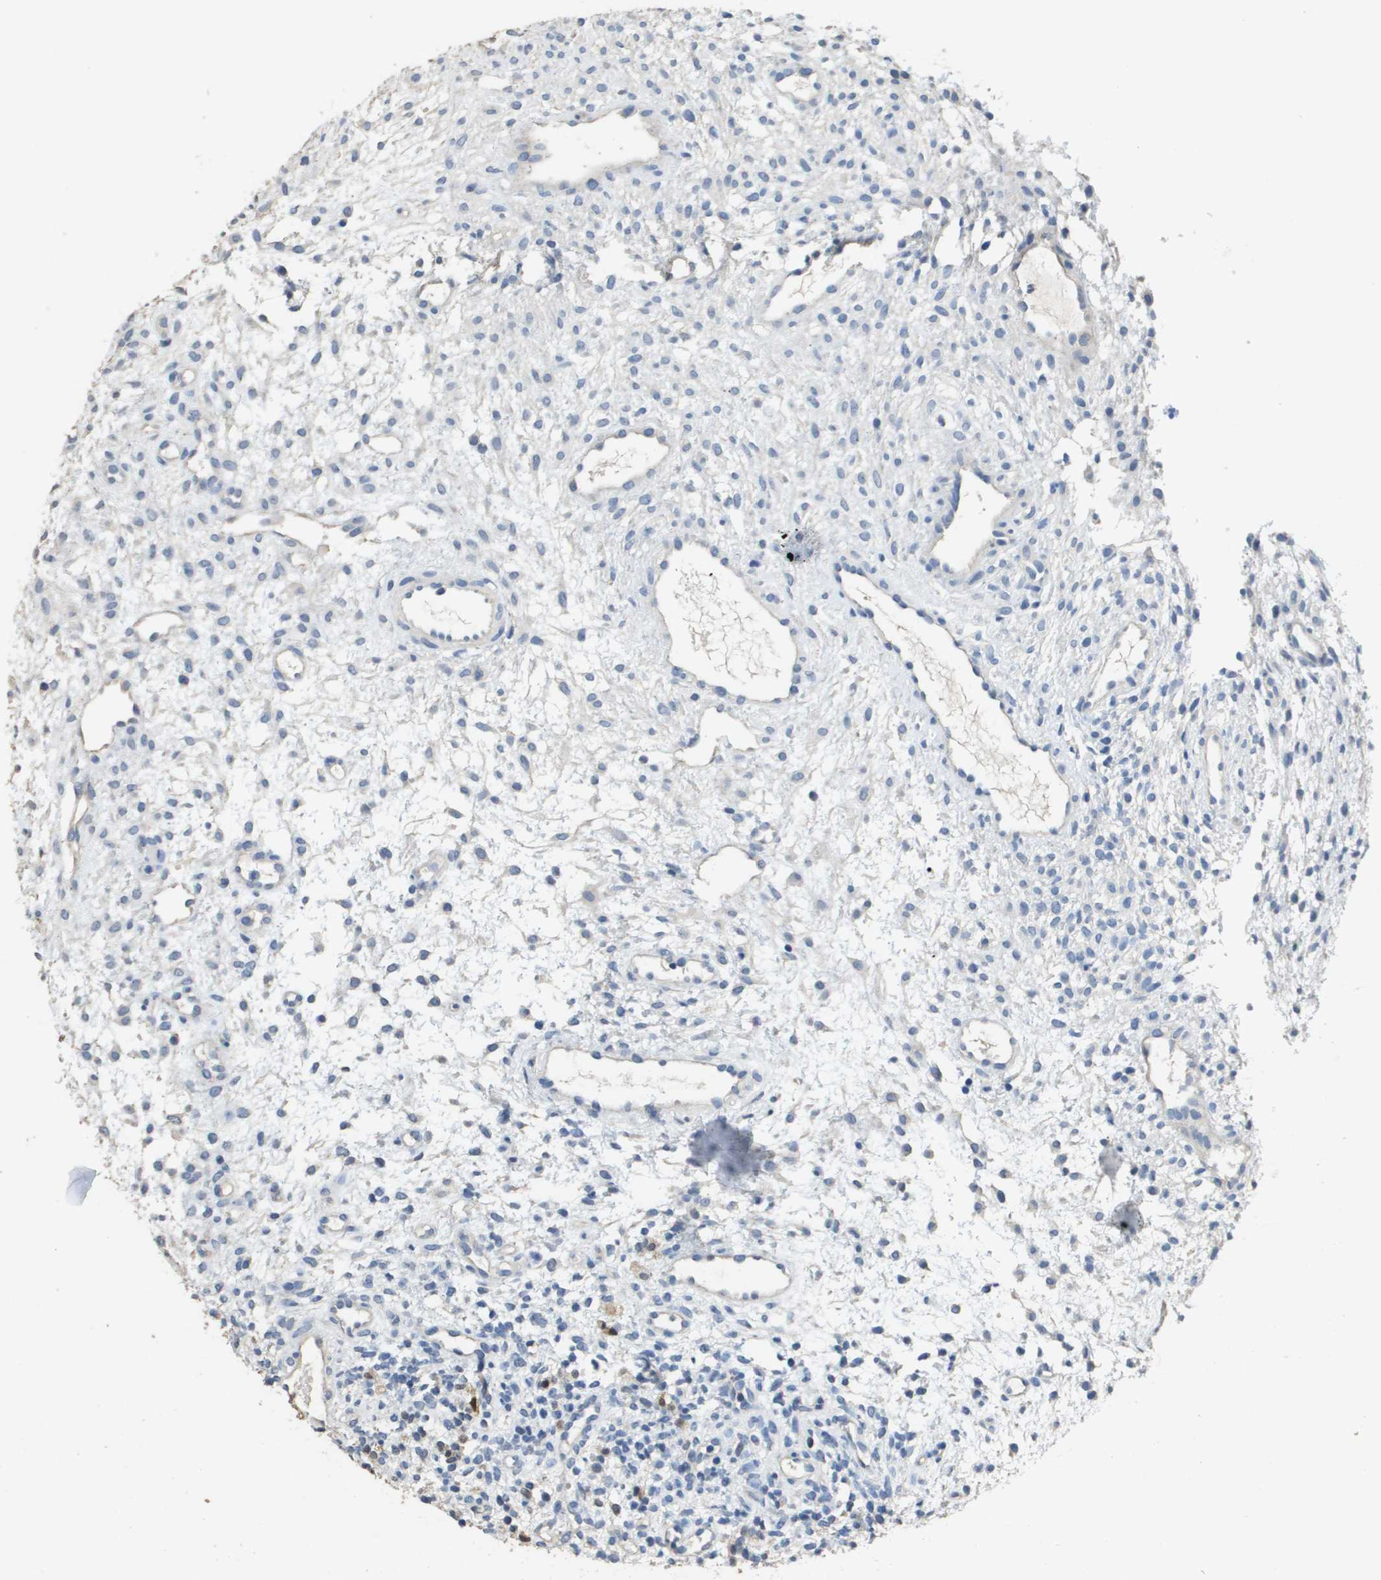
{"staining": {"intensity": "negative", "quantity": "none", "location": "none"}, "tissue": "ovary", "cell_type": "Follicle cells", "image_type": "normal", "snomed": [{"axis": "morphology", "description": "Normal tissue, NOS"}, {"axis": "morphology", "description": "Cyst, NOS"}, {"axis": "topography", "description": "Ovary"}], "caption": "Follicle cells are negative for protein expression in normal human ovary. The staining is performed using DAB (3,3'-diaminobenzidine) brown chromogen with nuclei counter-stained in using hematoxylin.", "gene": "MT3", "patient": {"sex": "female", "age": 18}}